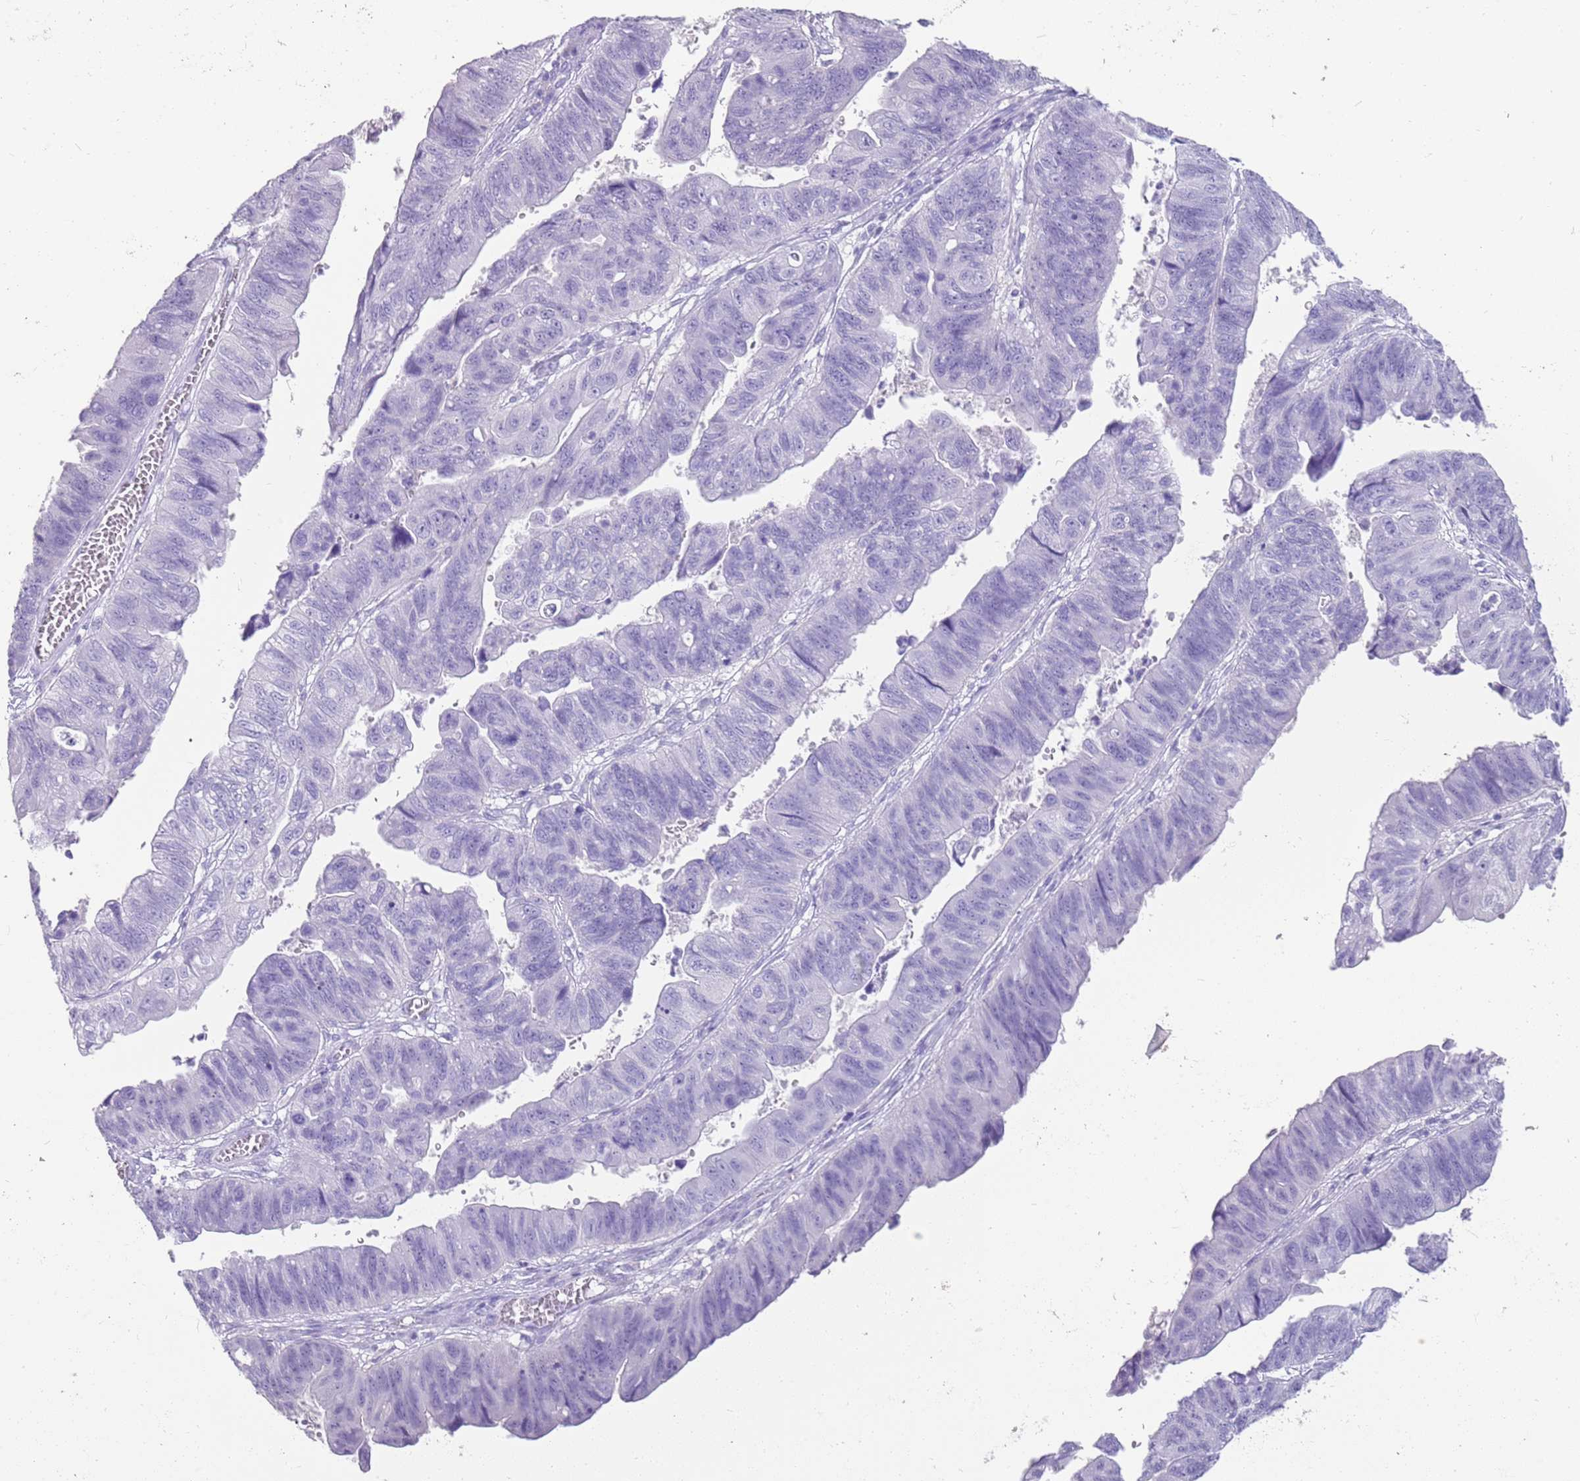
{"staining": {"intensity": "negative", "quantity": "none", "location": "none"}, "tissue": "stomach cancer", "cell_type": "Tumor cells", "image_type": "cancer", "snomed": [{"axis": "morphology", "description": "Adenocarcinoma, NOS"}, {"axis": "topography", "description": "Stomach"}], "caption": "The histopathology image demonstrates no significant staining in tumor cells of stomach cancer (adenocarcinoma).", "gene": "NBPF3", "patient": {"sex": "male", "age": 59}}